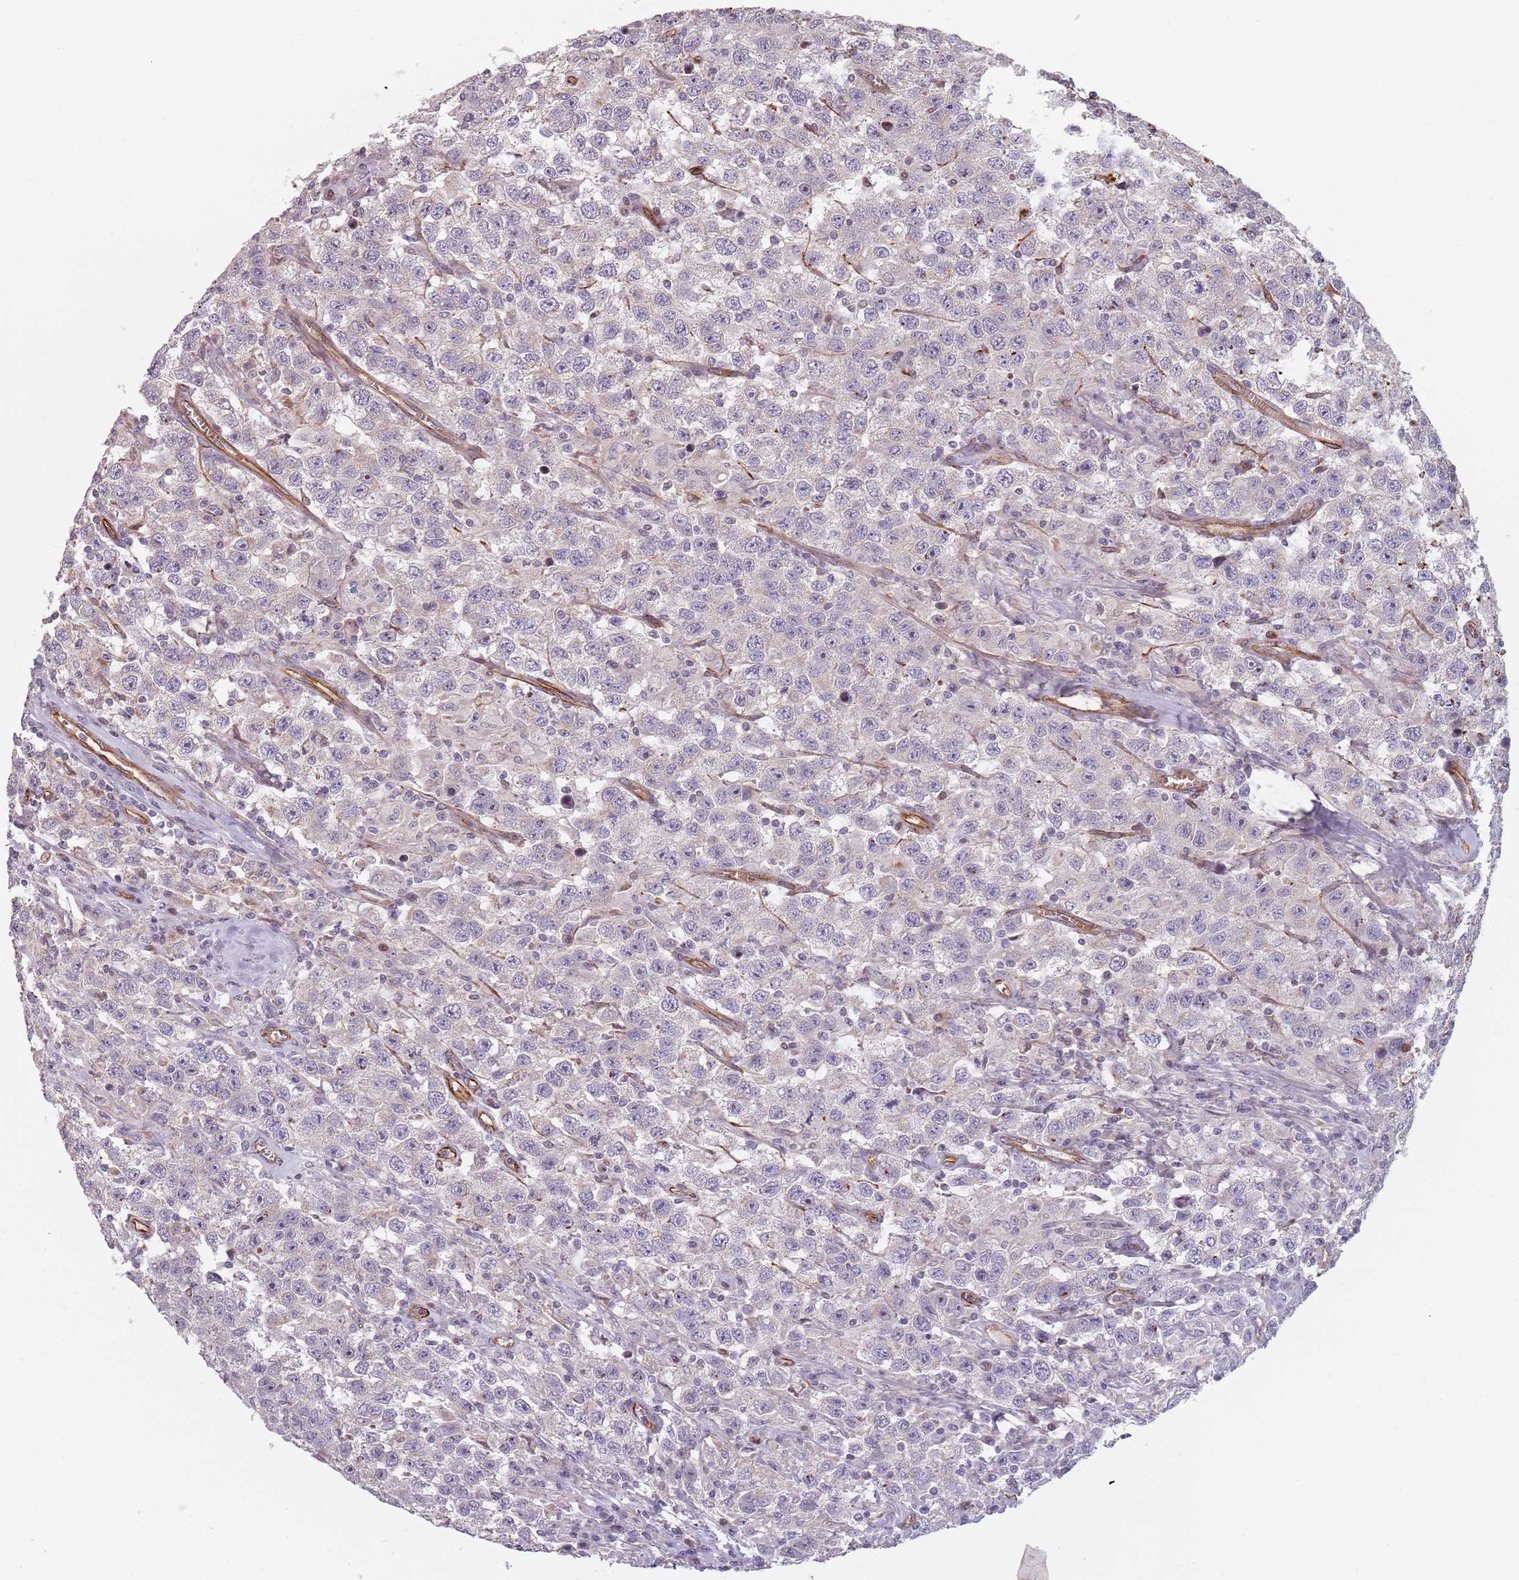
{"staining": {"intensity": "negative", "quantity": "none", "location": "none"}, "tissue": "testis cancer", "cell_type": "Tumor cells", "image_type": "cancer", "snomed": [{"axis": "morphology", "description": "Seminoma, NOS"}, {"axis": "topography", "description": "Testis"}], "caption": "Testis seminoma was stained to show a protein in brown. There is no significant positivity in tumor cells.", "gene": "GAS2L3", "patient": {"sex": "male", "age": 41}}